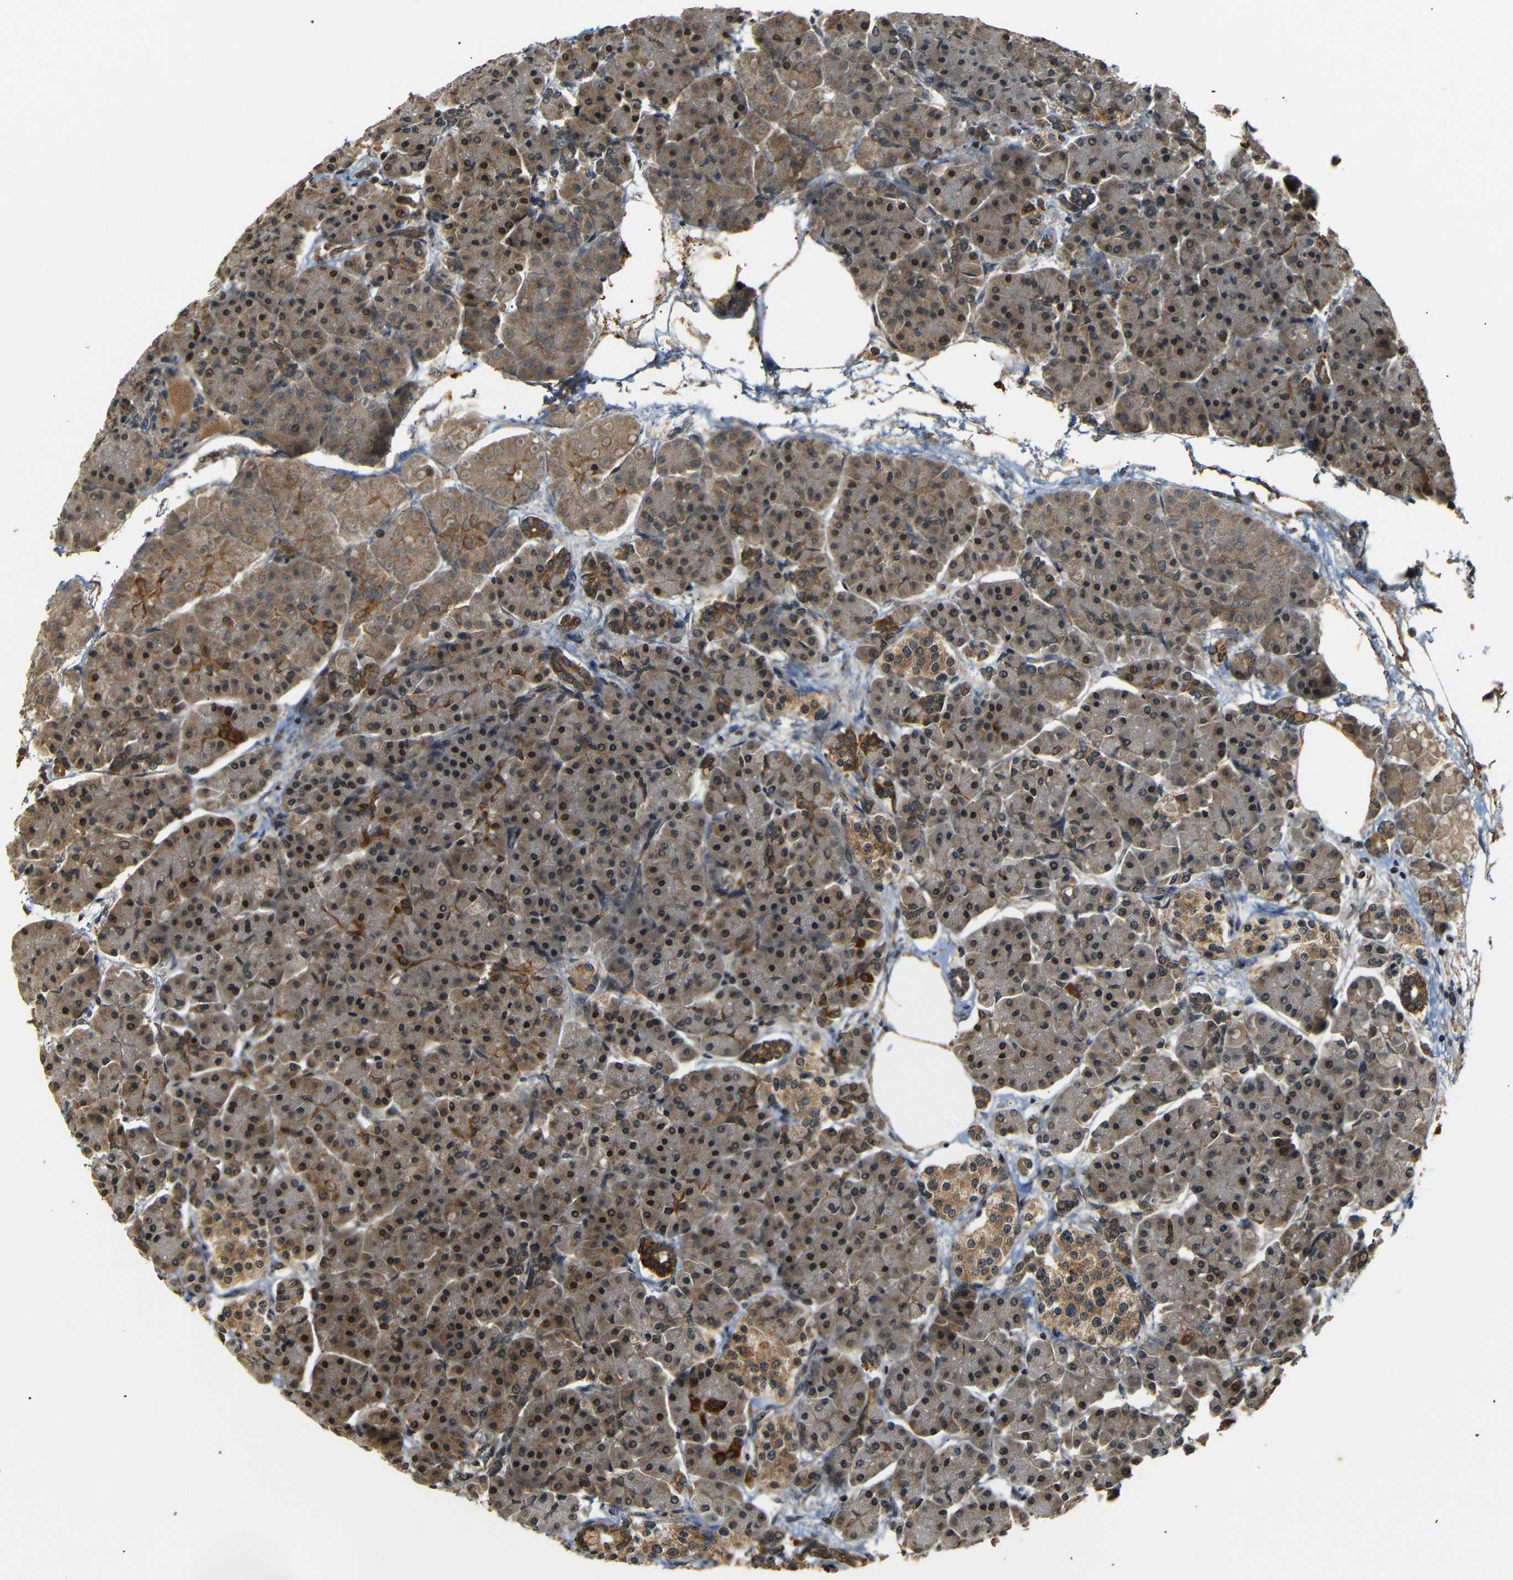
{"staining": {"intensity": "moderate", "quantity": ">75%", "location": "cytoplasmic/membranous"}, "tissue": "pancreas", "cell_type": "Exocrine glandular cells", "image_type": "normal", "snomed": [{"axis": "morphology", "description": "Normal tissue, NOS"}, {"axis": "topography", "description": "Pancreas"}], "caption": "Immunohistochemical staining of benign human pancreas displays medium levels of moderate cytoplasmic/membranous expression in approximately >75% of exocrine glandular cells. The staining was performed using DAB (3,3'-diaminobenzidine) to visualize the protein expression in brown, while the nuclei were stained in blue with hematoxylin (Magnification: 20x).", "gene": "TANK", "patient": {"sex": "female", "age": 70}}